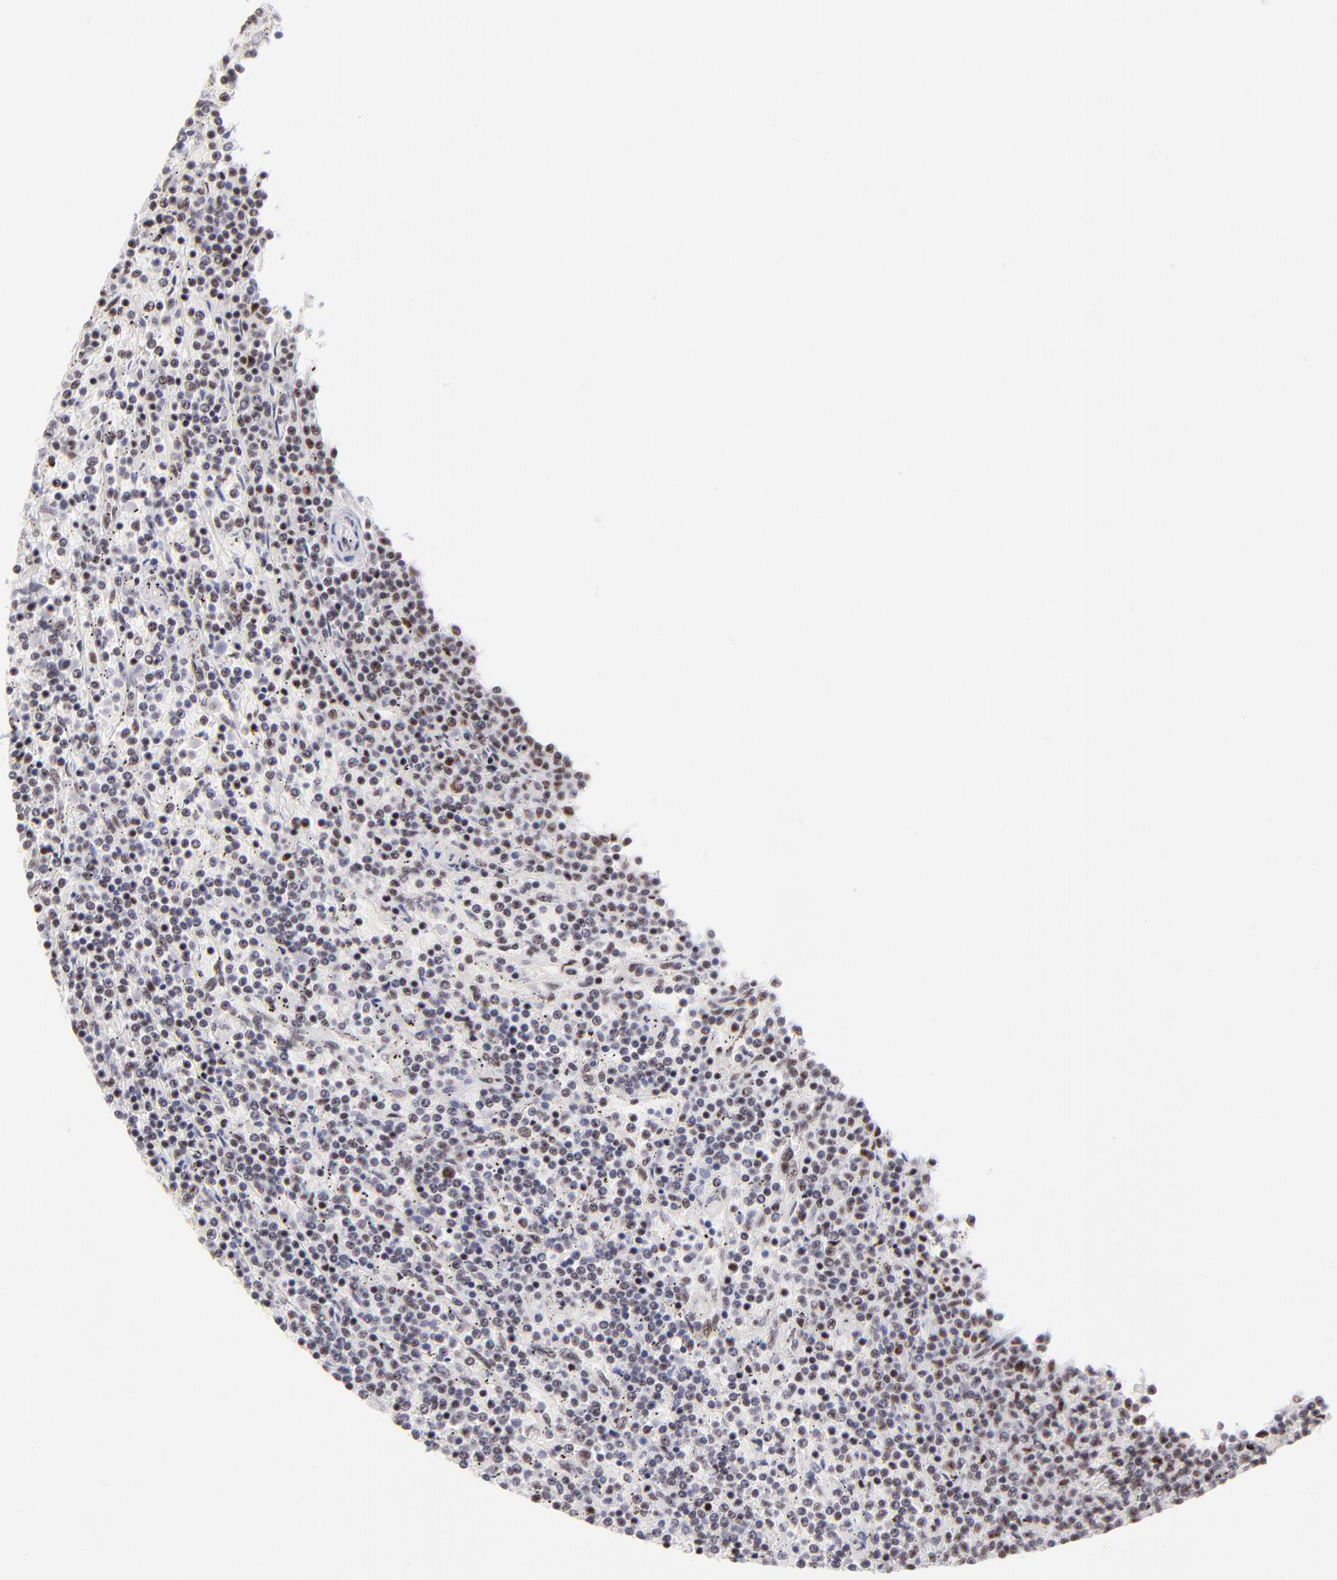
{"staining": {"intensity": "moderate", "quantity": "25%-75%", "location": "nuclear"}, "tissue": "lymphoma", "cell_type": "Tumor cells", "image_type": "cancer", "snomed": [{"axis": "morphology", "description": "Malignant lymphoma, non-Hodgkin's type, Low grade"}, {"axis": "topography", "description": "Spleen"}], "caption": "Moderate nuclear expression for a protein is present in about 25%-75% of tumor cells of lymphoma using immunohistochemistry (IHC).", "gene": "CDC25C", "patient": {"sex": "female", "age": 50}}